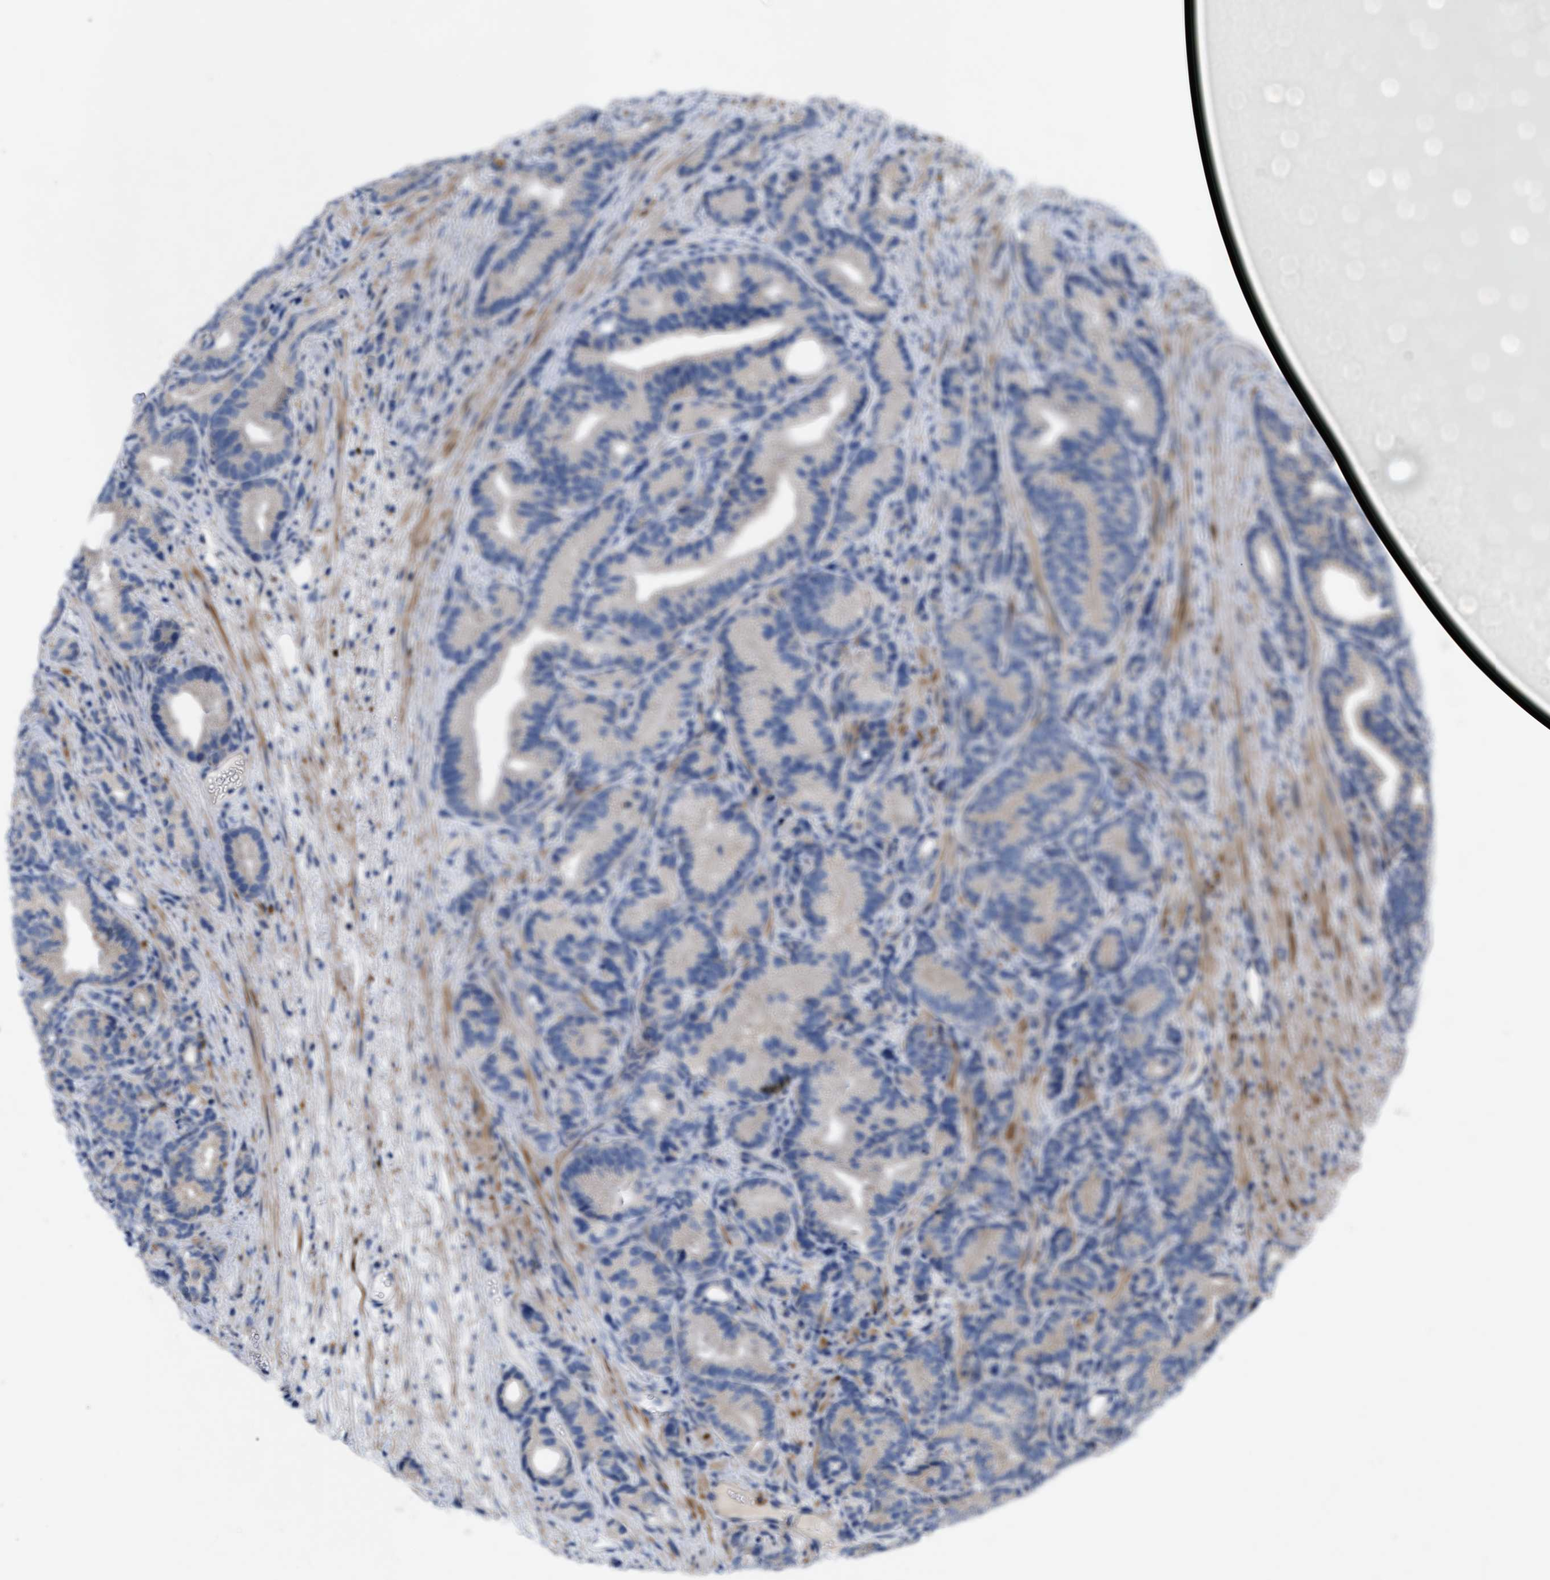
{"staining": {"intensity": "moderate", "quantity": "25%-75%", "location": "cytoplasmic/membranous"}, "tissue": "prostate cancer", "cell_type": "Tumor cells", "image_type": "cancer", "snomed": [{"axis": "morphology", "description": "Adenocarcinoma, Low grade"}, {"axis": "topography", "description": "Prostate"}], "caption": "A brown stain highlights moderate cytoplasmic/membranous staining of a protein in human adenocarcinoma (low-grade) (prostate) tumor cells.", "gene": "PLPPR5", "patient": {"sex": "male", "age": 89}}